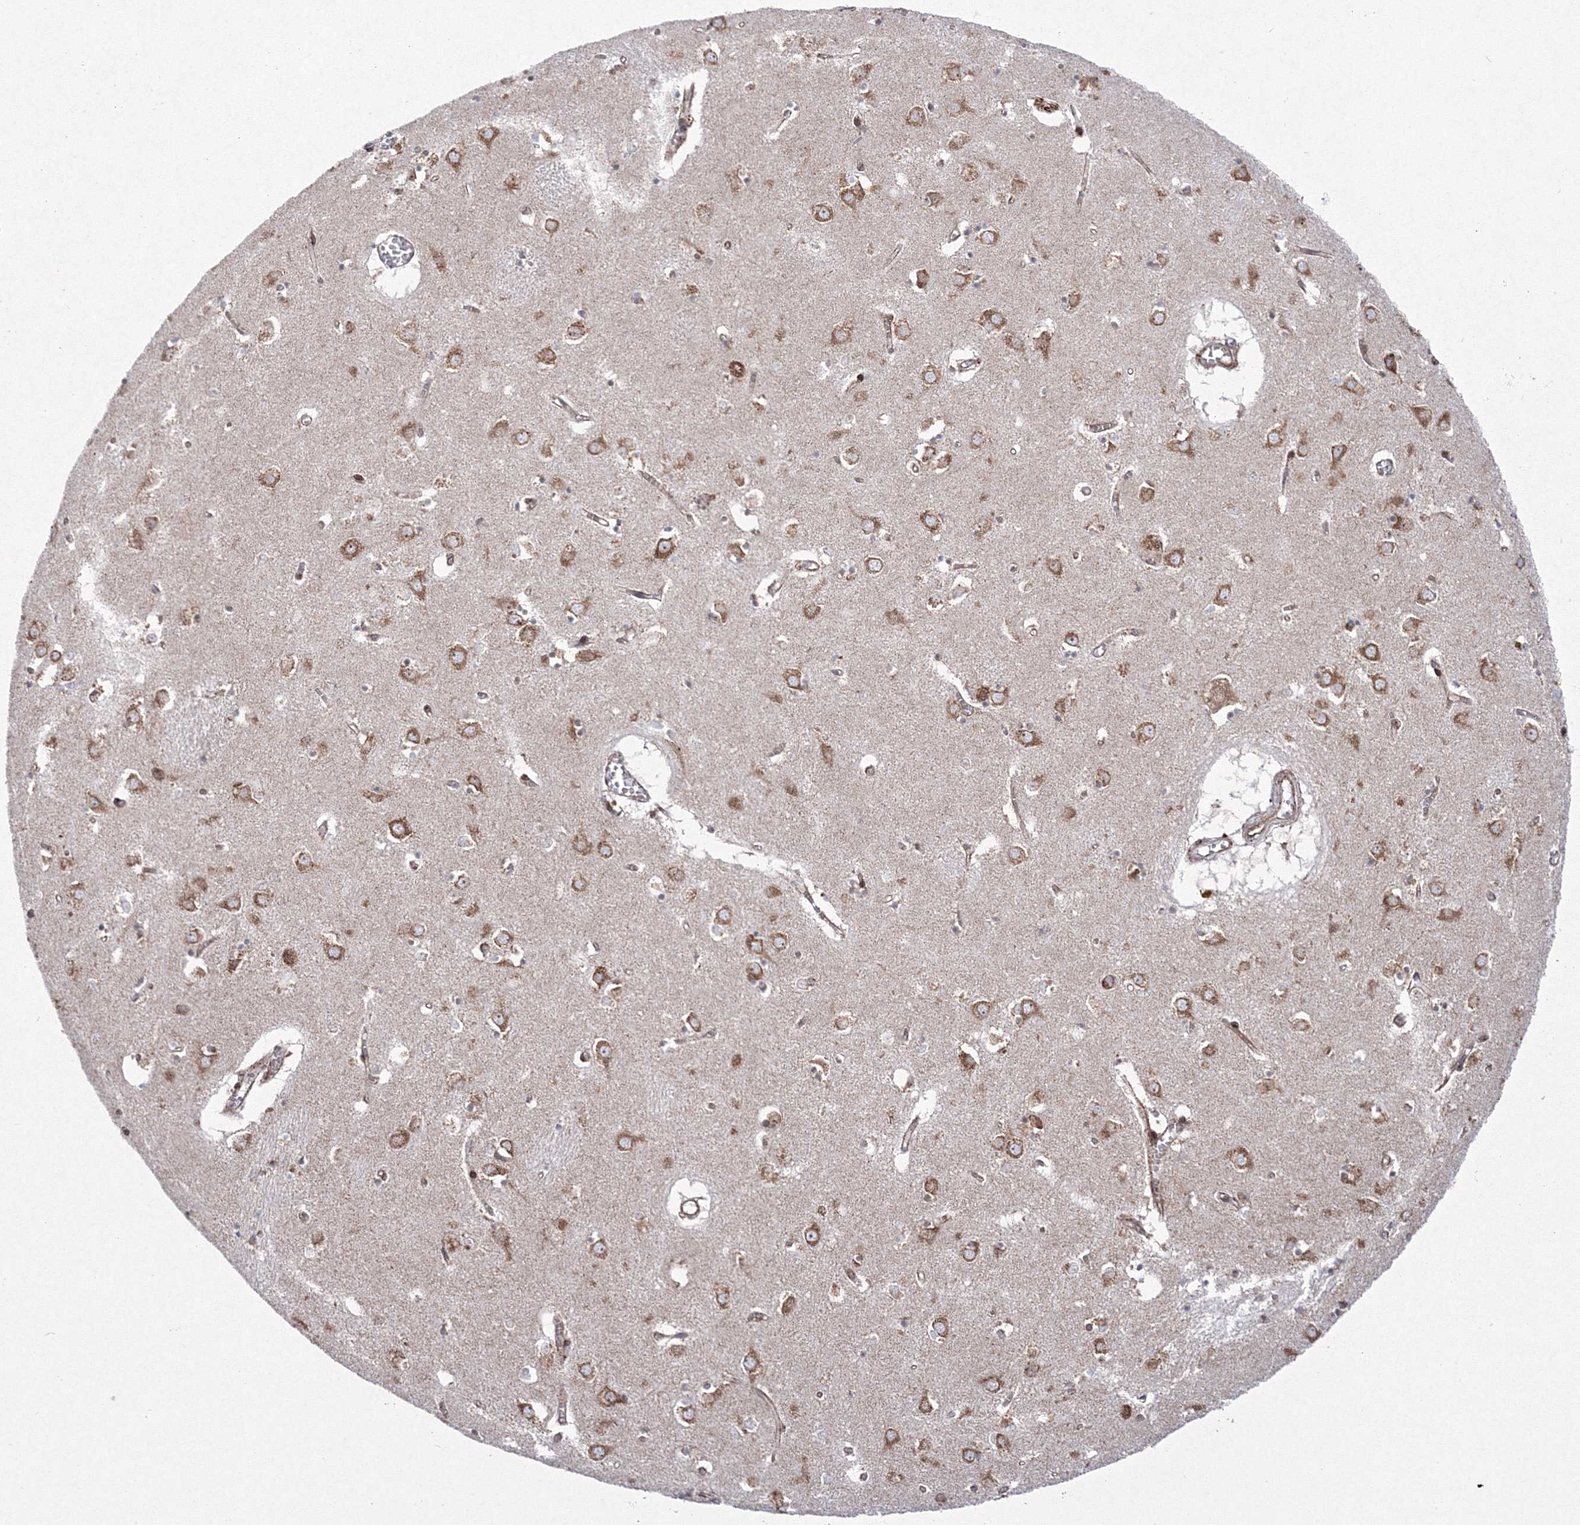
{"staining": {"intensity": "moderate", "quantity": "25%-75%", "location": "cytoplasmic/membranous"}, "tissue": "caudate", "cell_type": "Glial cells", "image_type": "normal", "snomed": [{"axis": "morphology", "description": "Normal tissue, NOS"}, {"axis": "topography", "description": "Lateral ventricle wall"}], "caption": "Caudate stained for a protein (brown) demonstrates moderate cytoplasmic/membranous positive positivity in approximately 25%-75% of glial cells.", "gene": "EFCAB12", "patient": {"sex": "male", "age": 70}}